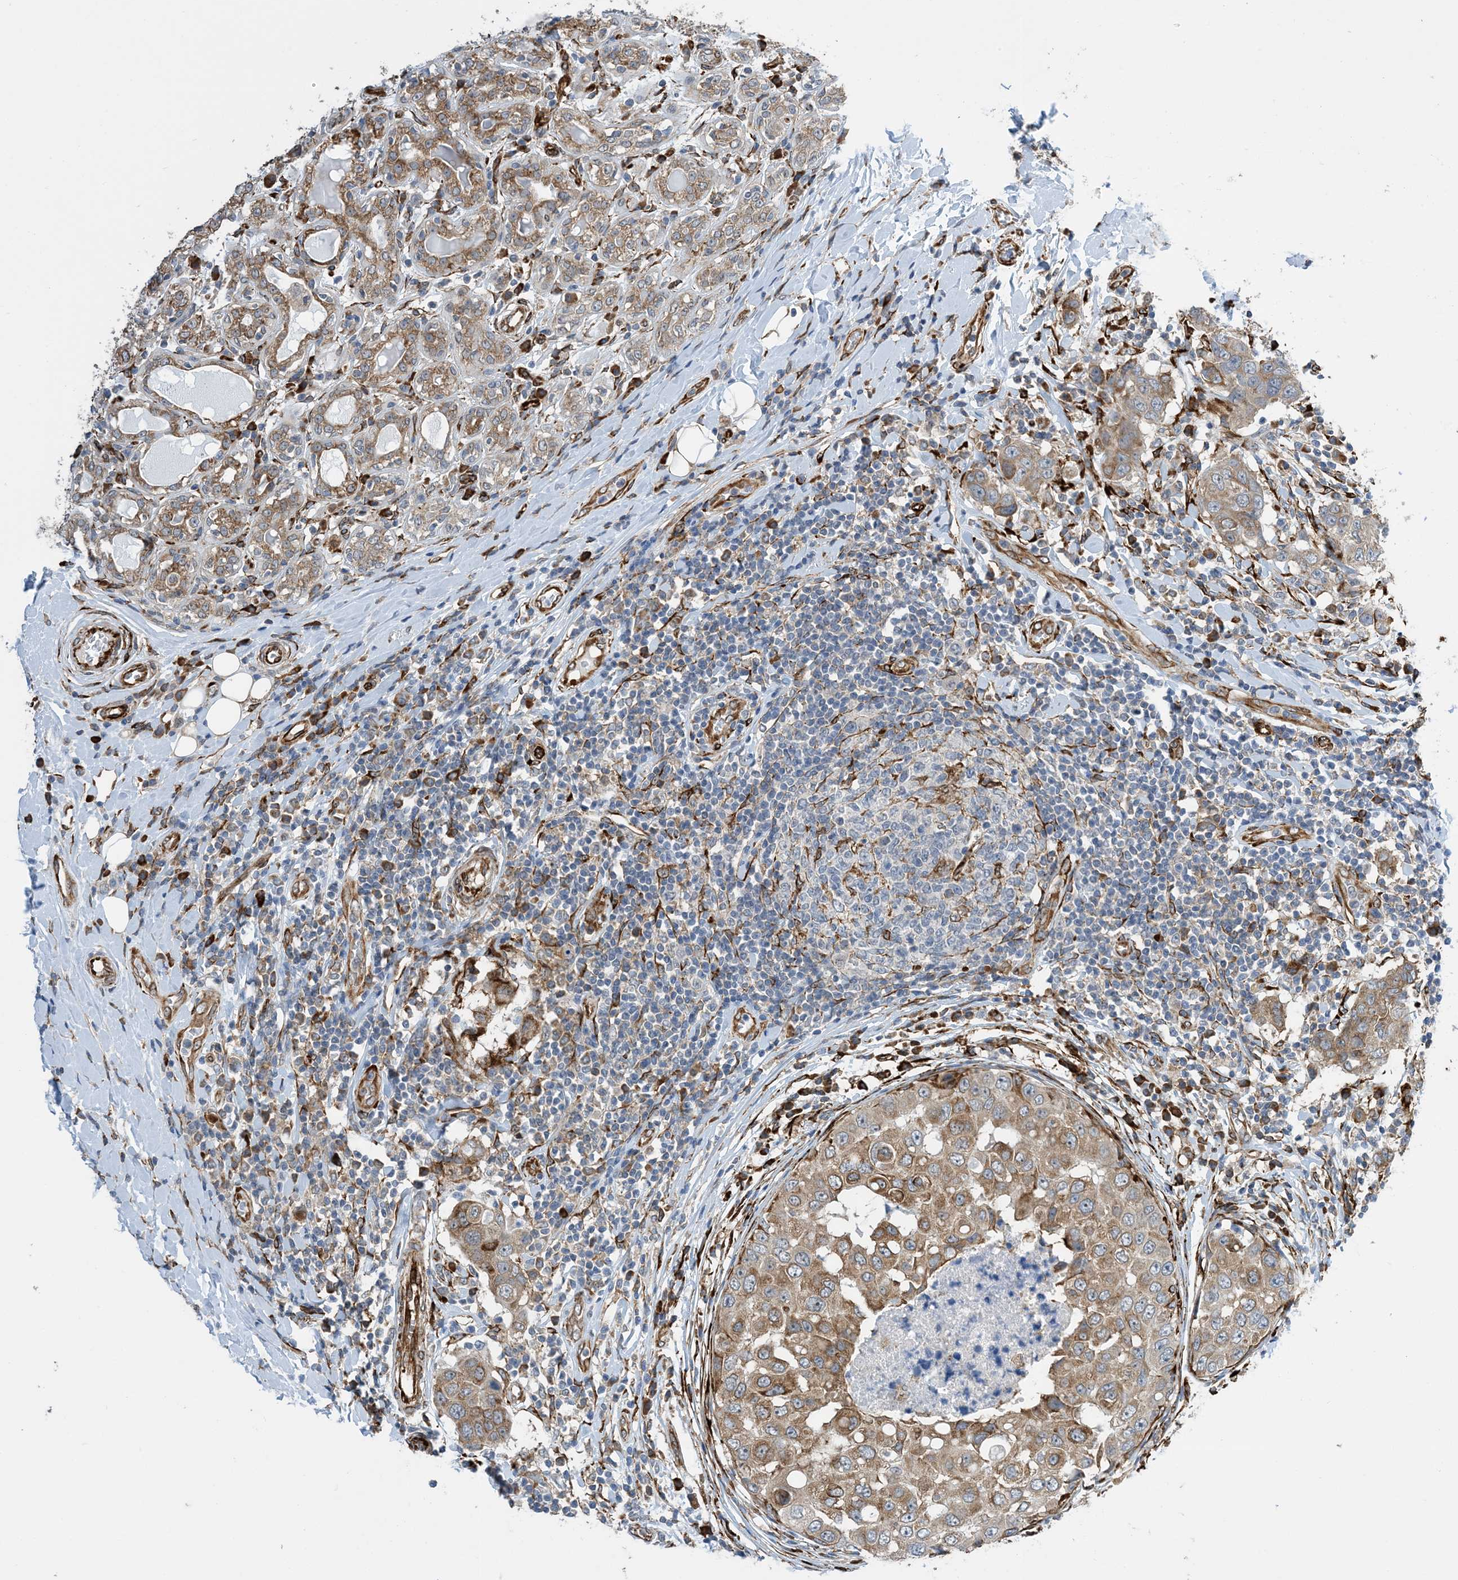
{"staining": {"intensity": "moderate", "quantity": ">75%", "location": "cytoplasmic/membranous"}, "tissue": "breast cancer", "cell_type": "Tumor cells", "image_type": "cancer", "snomed": [{"axis": "morphology", "description": "Duct carcinoma"}, {"axis": "topography", "description": "Breast"}], "caption": "DAB (3,3'-diaminobenzidine) immunohistochemical staining of human breast cancer demonstrates moderate cytoplasmic/membranous protein positivity in about >75% of tumor cells.", "gene": "ZBTB45", "patient": {"sex": "female", "age": 27}}